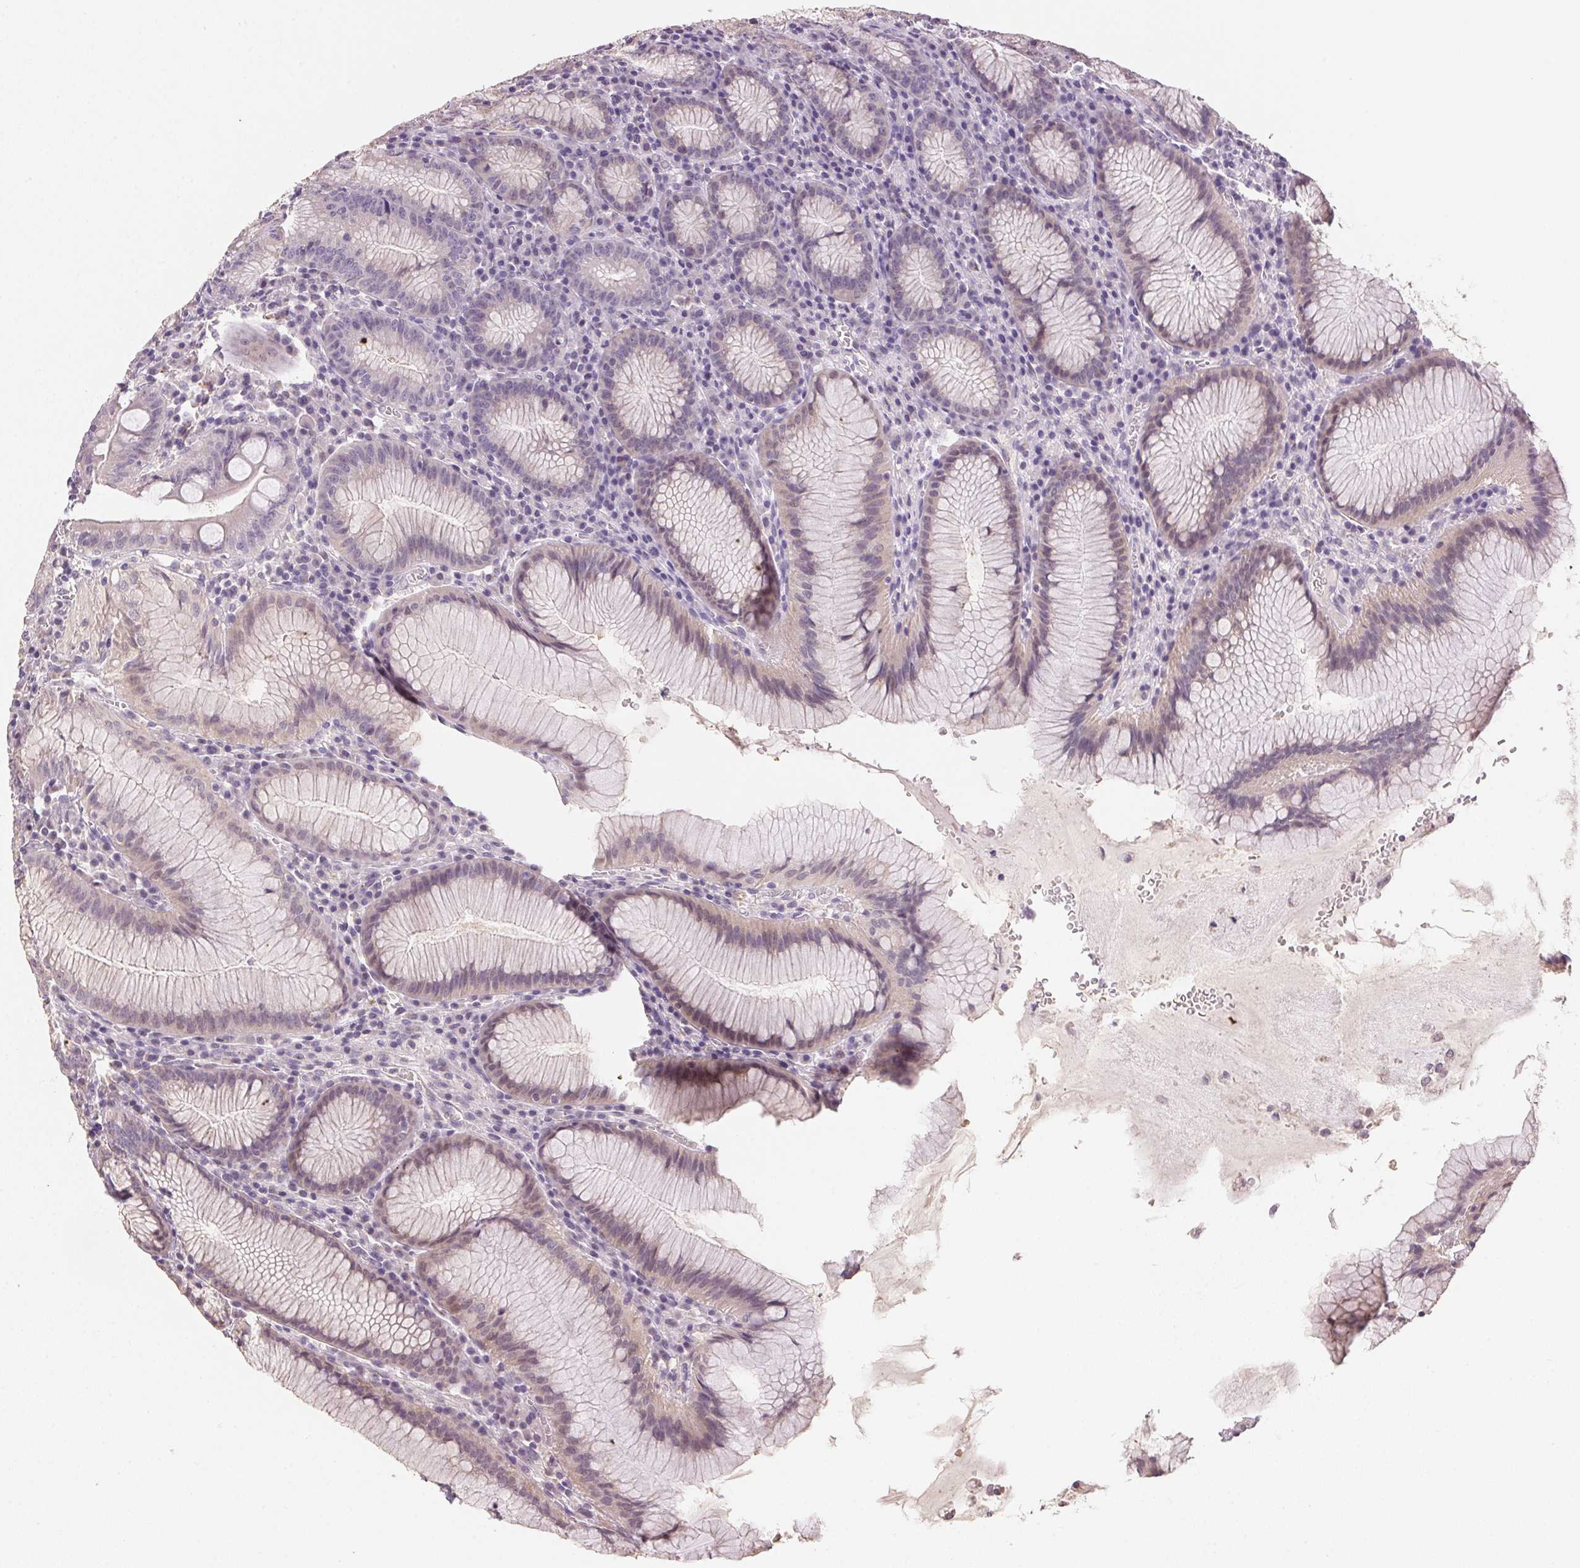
{"staining": {"intensity": "weak", "quantity": "25%-75%", "location": "cytoplasmic/membranous"}, "tissue": "stomach", "cell_type": "Glandular cells", "image_type": "normal", "snomed": [{"axis": "morphology", "description": "Normal tissue, NOS"}, {"axis": "topography", "description": "Stomach"}], "caption": "Protein staining by IHC demonstrates weak cytoplasmic/membranous expression in about 25%-75% of glandular cells in unremarkable stomach.", "gene": "ALDH8A1", "patient": {"sex": "male", "age": 55}}